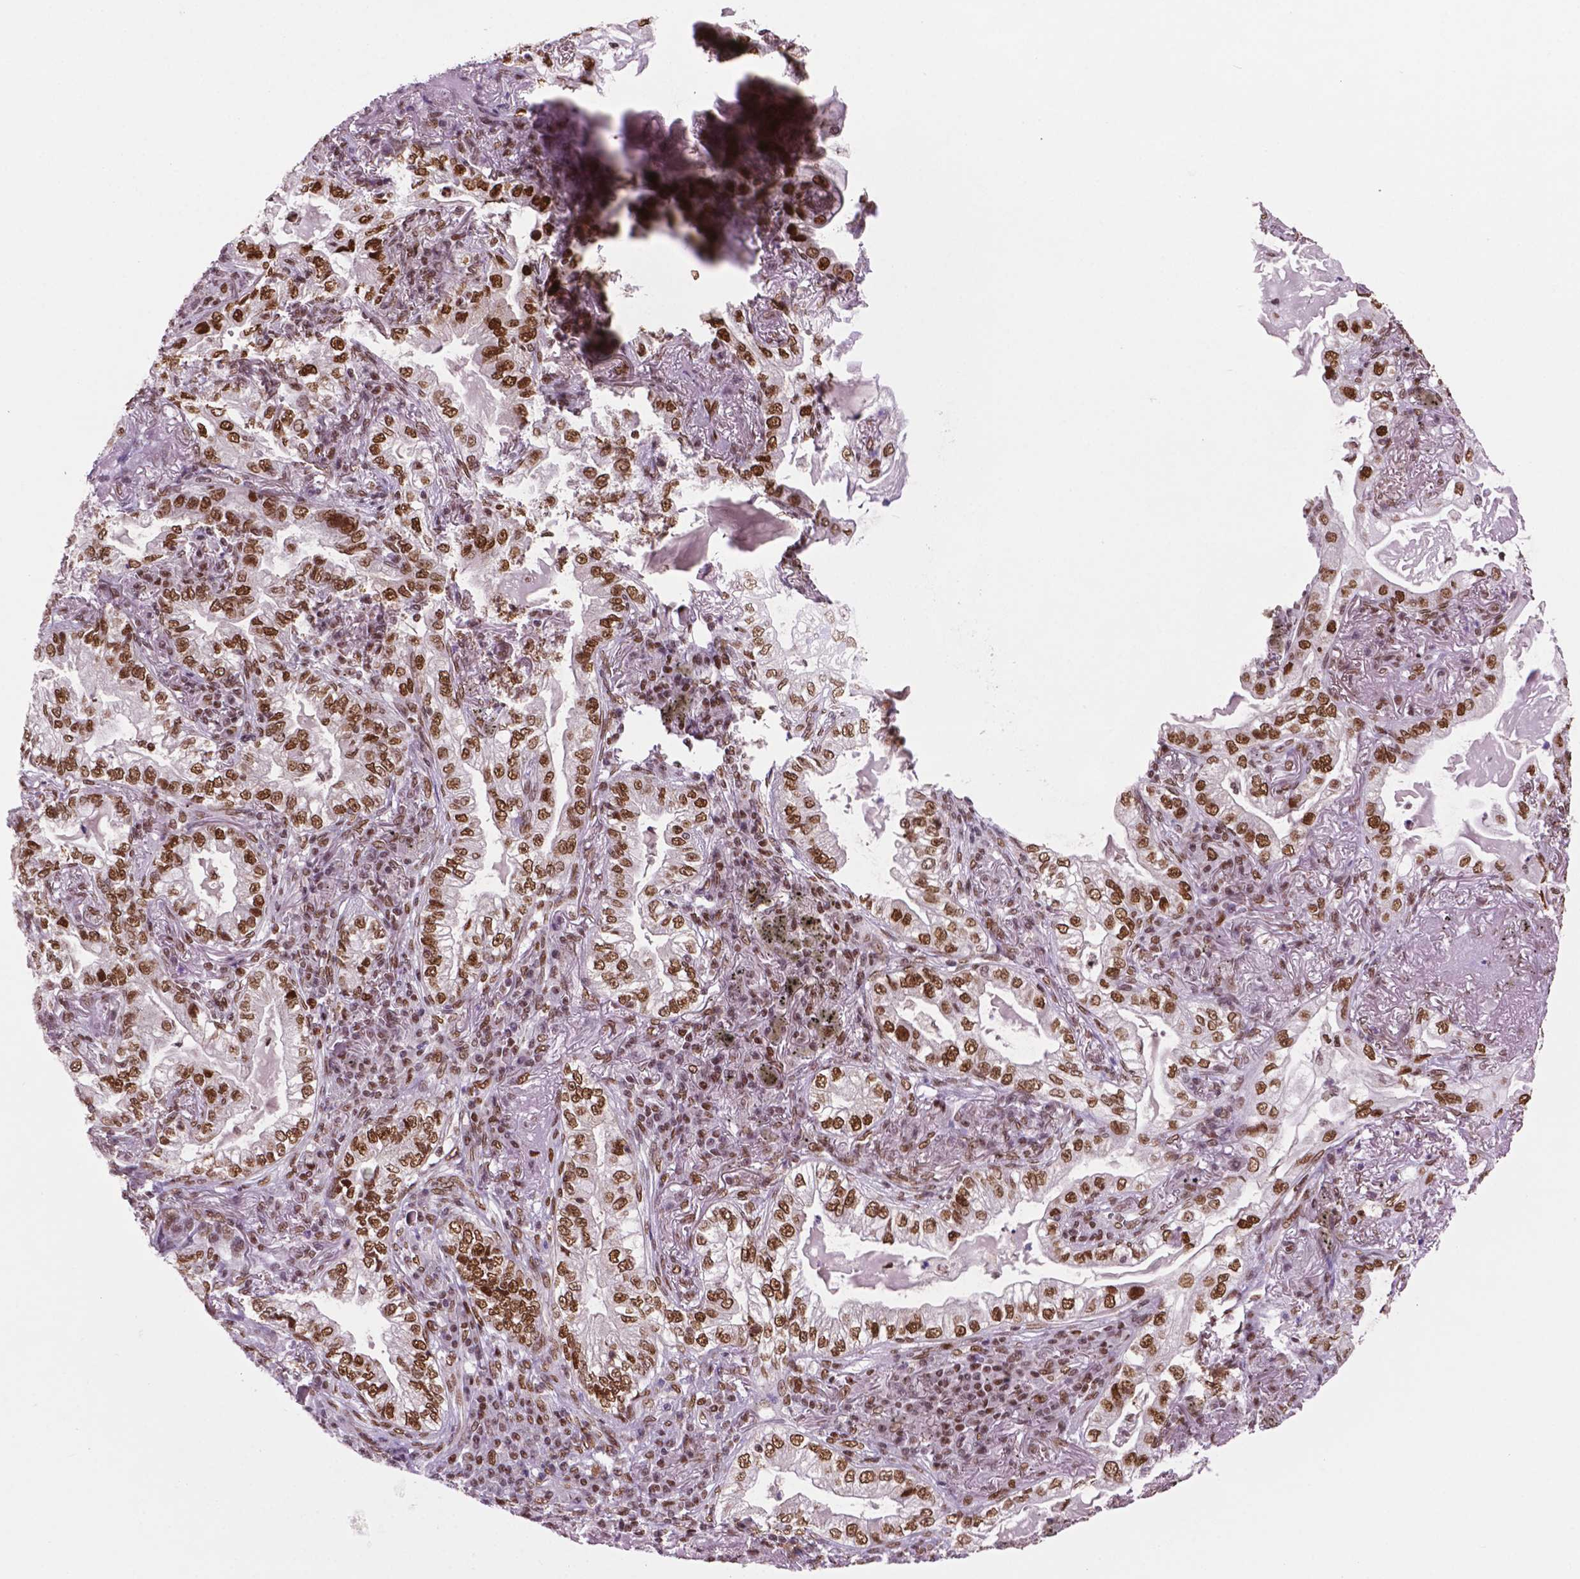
{"staining": {"intensity": "moderate", "quantity": "<25%", "location": "nuclear"}, "tissue": "lung cancer", "cell_type": "Tumor cells", "image_type": "cancer", "snomed": [{"axis": "morphology", "description": "Adenocarcinoma, NOS"}, {"axis": "topography", "description": "Lung"}], "caption": "Adenocarcinoma (lung) stained with a brown dye demonstrates moderate nuclear positive staining in about <25% of tumor cells.", "gene": "MLH1", "patient": {"sex": "female", "age": 73}}